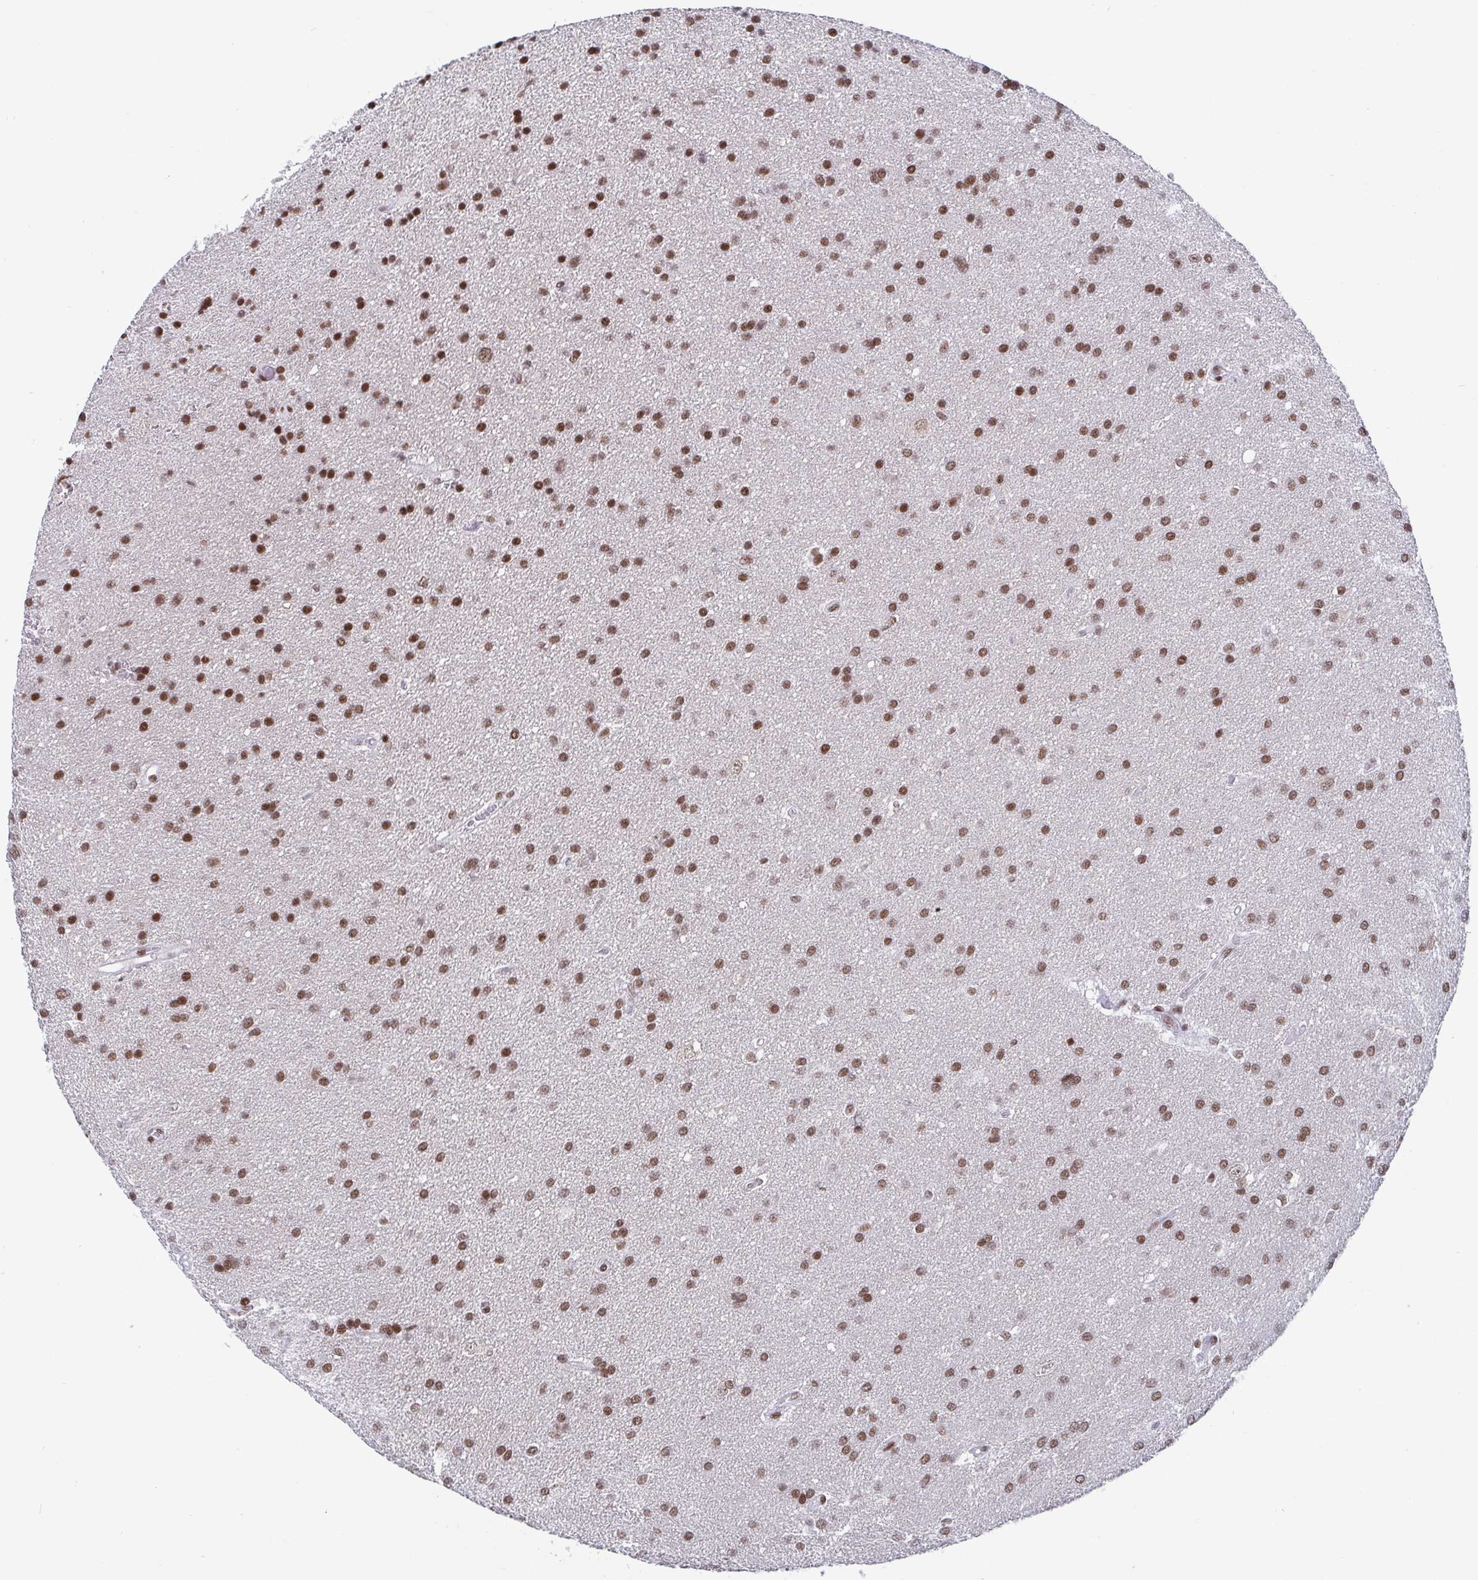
{"staining": {"intensity": "moderate", "quantity": ">75%", "location": "nuclear"}, "tissue": "glioma", "cell_type": "Tumor cells", "image_type": "cancer", "snomed": [{"axis": "morphology", "description": "Glioma, malignant, Low grade"}, {"axis": "topography", "description": "Brain"}], "caption": "Immunohistochemical staining of human malignant glioma (low-grade) displays moderate nuclear protein staining in approximately >75% of tumor cells.", "gene": "CTCF", "patient": {"sex": "female", "age": 54}}